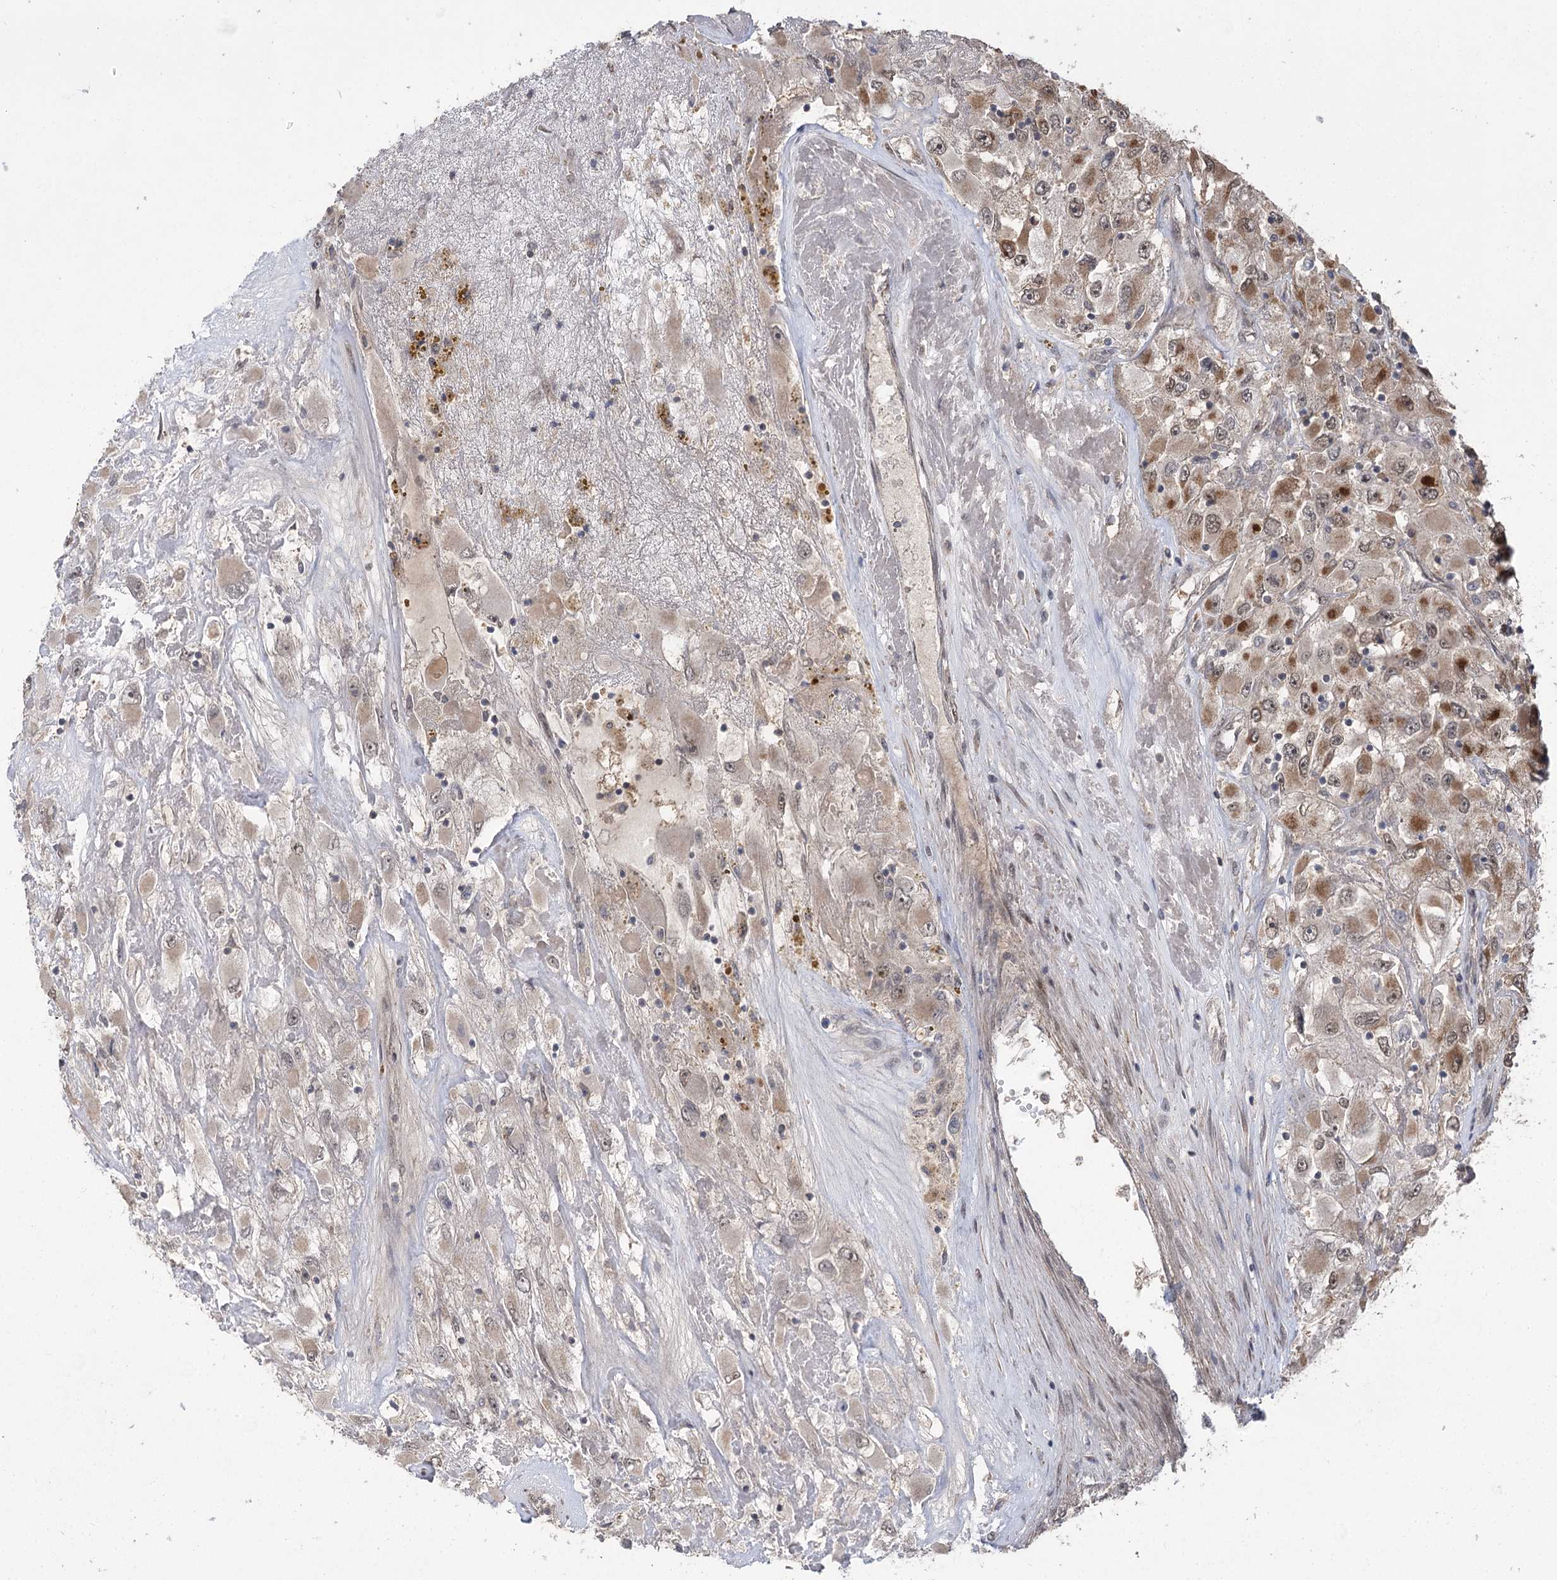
{"staining": {"intensity": "moderate", "quantity": "25%-75%", "location": "cytoplasmic/membranous,nuclear"}, "tissue": "renal cancer", "cell_type": "Tumor cells", "image_type": "cancer", "snomed": [{"axis": "morphology", "description": "Adenocarcinoma, NOS"}, {"axis": "topography", "description": "Kidney"}], "caption": "A medium amount of moderate cytoplasmic/membranous and nuclear positivity is seen in approximately 25%-75% of tumor cells in adenocarcinoma (renal) tissue. The protein is stained brown, and the nuclei are stained in blue (DAB (3,3'-diaminobenzidine) IHC with brightfield microscopy, high magnification).", "gene": "TENM2", "patient": {"sex": "female", "age": 52}}